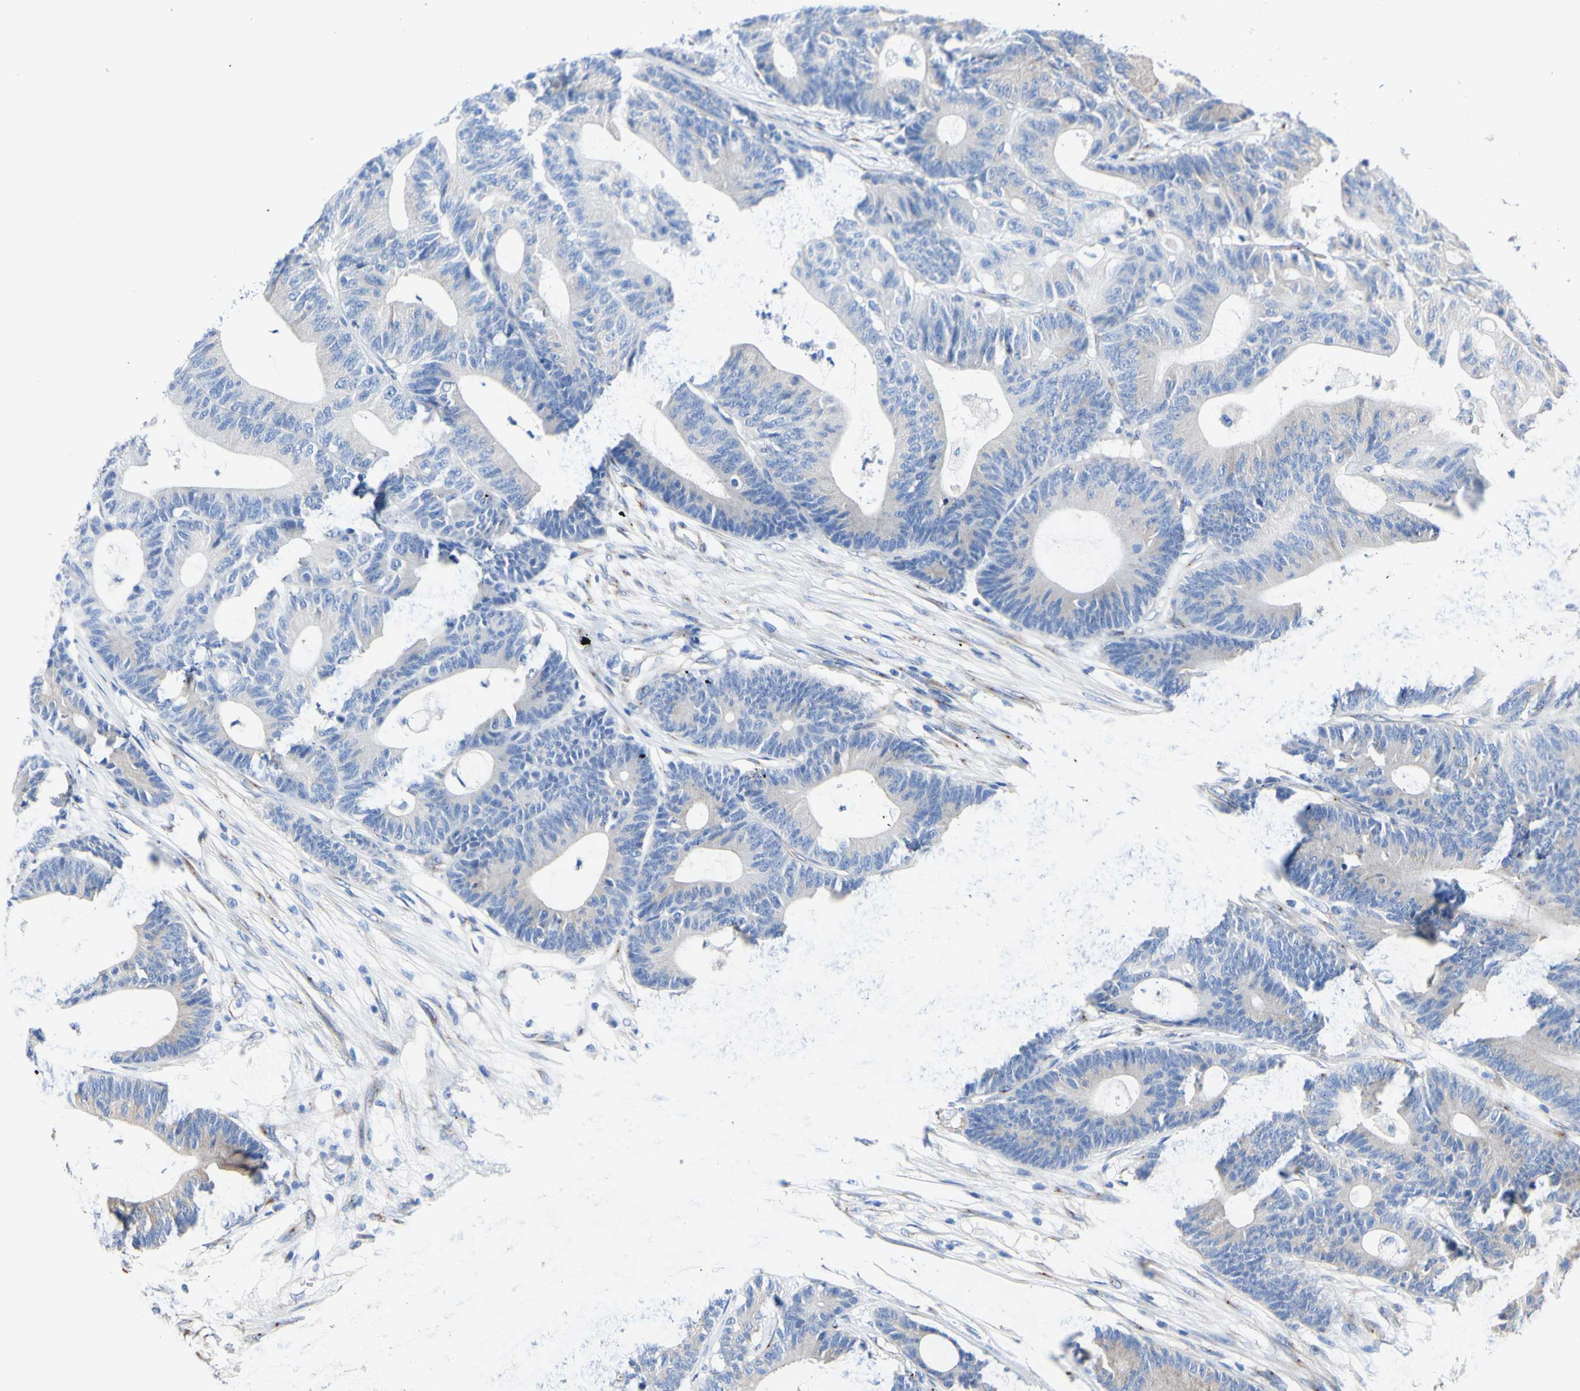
{"staining": {"intensity": "weak", "quantity": "25%-75%", "location": "cytoplasmic/membranous"}, "tissue": "colorectal cancer", "cell_type": "Tumor cells", "image_type": "cancer", "snomed": [{"axis": "morphology", "description": "Adenocarcinoma, NOS"}, {"axis": "topography", "description": "Colon"}], "caption": "This histopathology image shows immunohistochemistry (IHC) staining of human colorectal cancer (adenocarcinoma), with low weak cytoplasmic/membranous expression in approximately 25%-75% of tumor cells.", "gene": "LRIG3", "patient": {"sex": "female", "age": 84}}